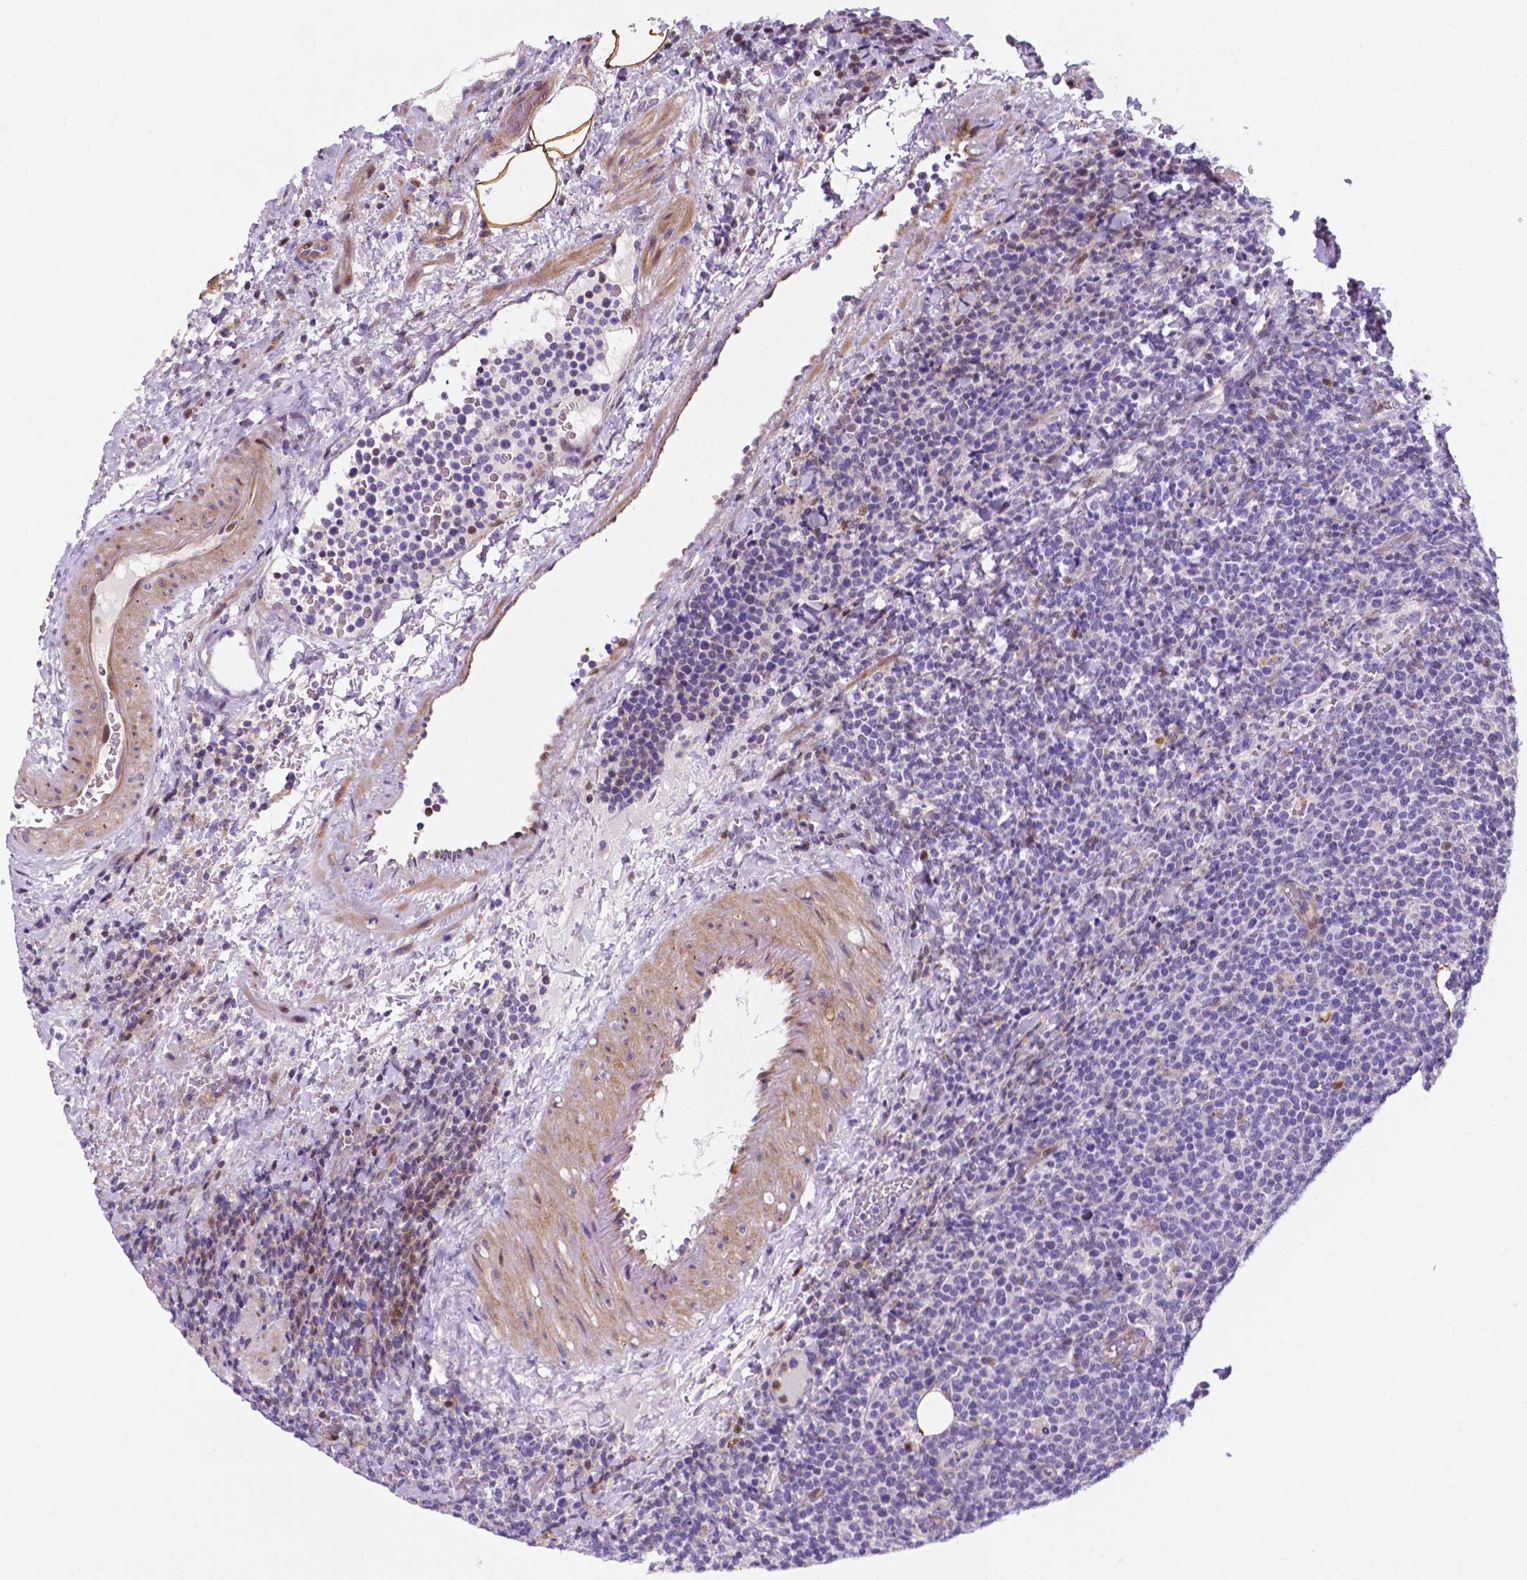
{"staining": {"intensity": "moderate", "quantity": "<25%", "location": "nuclear"}, "tissue": "lymphoma", "cell_type": "Tumor cells", "image_type": "cancer", "snomed": [{"axis": "morphology", "description": "Malignant lymphoma, non-Hodgkin's type, High grade"}, {"axis": "topography", "description": "Lymph node"}], "caption": "Immunohistochemistry (IHC) (DAB) staining of human high-grade malignant lymphoma, non-Hodgkin's type displays moderate nuclear protein staining in approximately <25% of tumor cells.", "gene": "TM4SF20", "patient": {"sex": "male", "age": 61}}